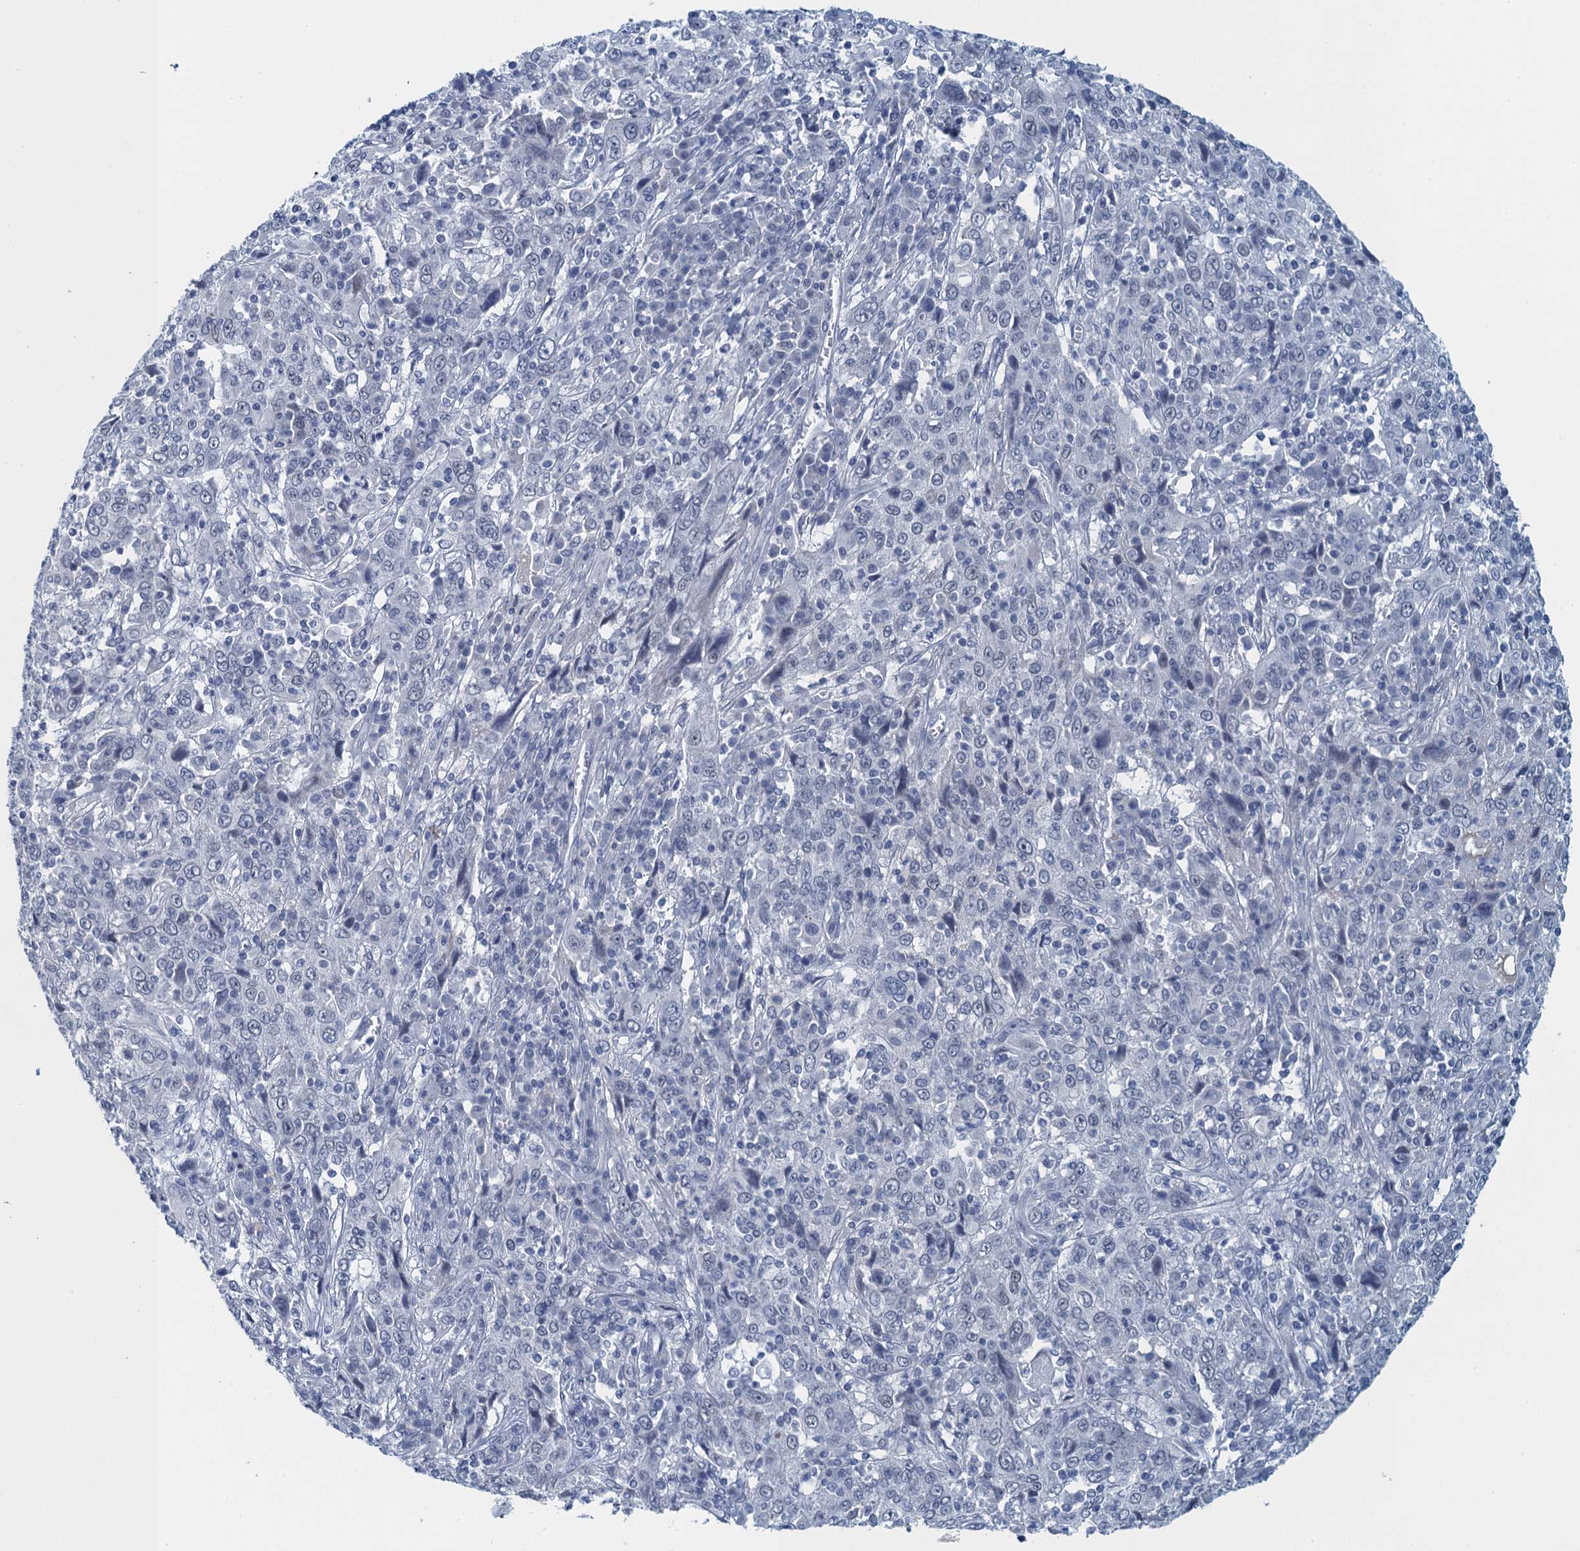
{"staining": {"intensity": "negative", "quantity": "none", "location": "none"}, "tissue": "cervical cancer", "cell_type": "Tumor cells", "image_type": "cancer", "snomed": [{"axis": "morphology", "description": "Squamous cell carcinoma, NOS"}, {"axis": "topography", "description": "Cervix"}], "caption": "Immunohistochemistry photomicrograph of neoplastic tissue: cervical cancer (squamous cell carcinoma) stained with DAB (3,3'-diaminobenzidine) demonstrates no significant protein staining in tumor cells. The staining is performed using DAB (3,3'-diaminobenzidine) brown chromogen with nuclei counter-stained in using hematoxylin.", "gene": "ENSG00000131152", "patient": {"sex": "female", "age": 46}}